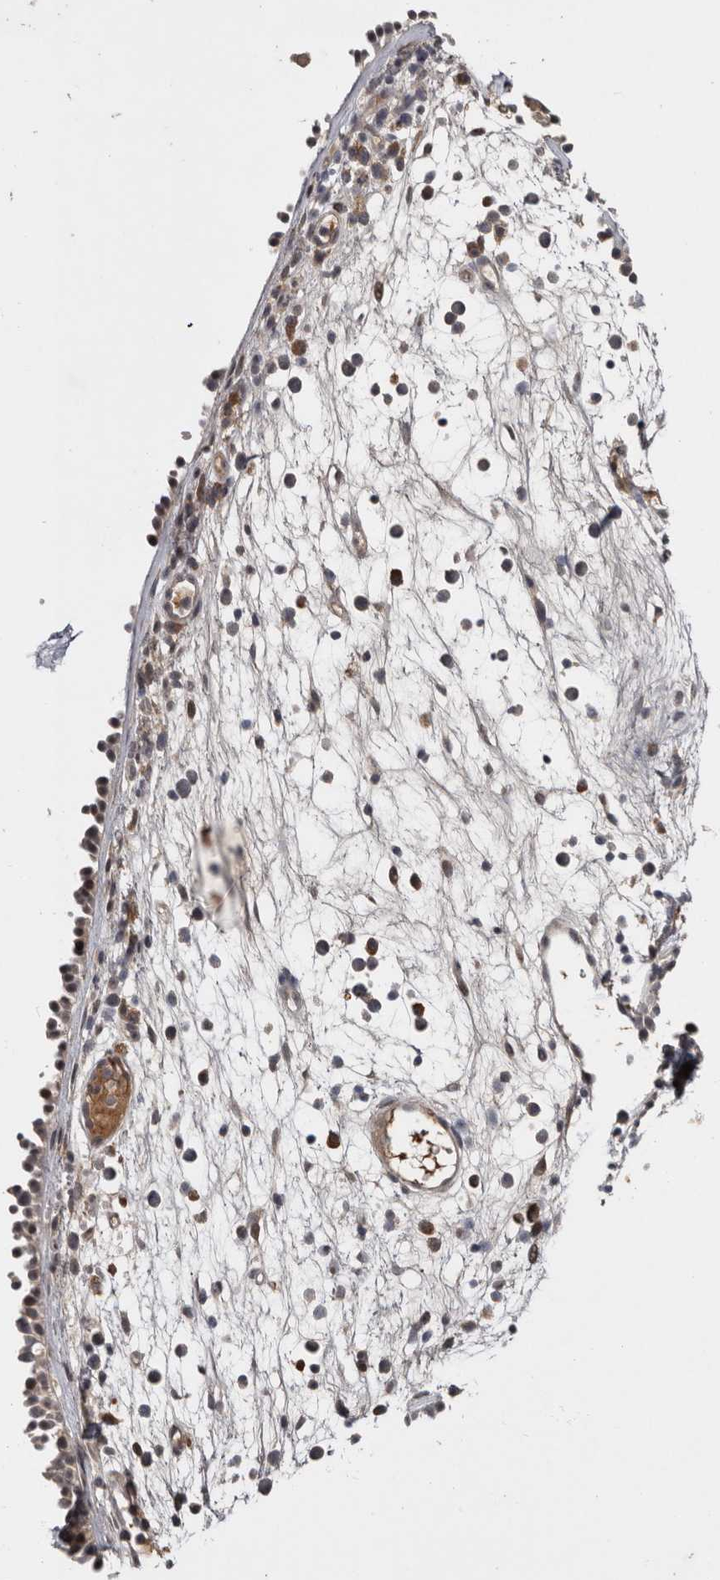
{"staining": {"intensity": "weak", "quantity": "25%-75%", "location": "cytoplasmic/membranous,nuclear"}, "tissue": "nasopharynx", "cell_type": "Respiratory epithelial cells", "image_type": "normal", "snomed": [{"axis": "morphology", "description": "Normal tissue, NOS"}, {"axis": "morphology", "description": "Inflammation, NOS"}, {"axis": "morphology", "description": "Malignant melanoma, Metastatic site"}, {"axis": "topography", "description": "Nasopharynx"}], "caption": "Immunohistochemical staining of unremarkable human nasopharynx displays 25%-75% levels of weak cytoplasmic/membranous,nuclear protein staining in about 25%-75% of respiratory epithelial cells. (DAB (3,3'-diaminobenzidine) IHC, brown staining for protein, blue staining for nuclei).", "gene": "CHML", "patient": {"sex": "male", "age": 70}}